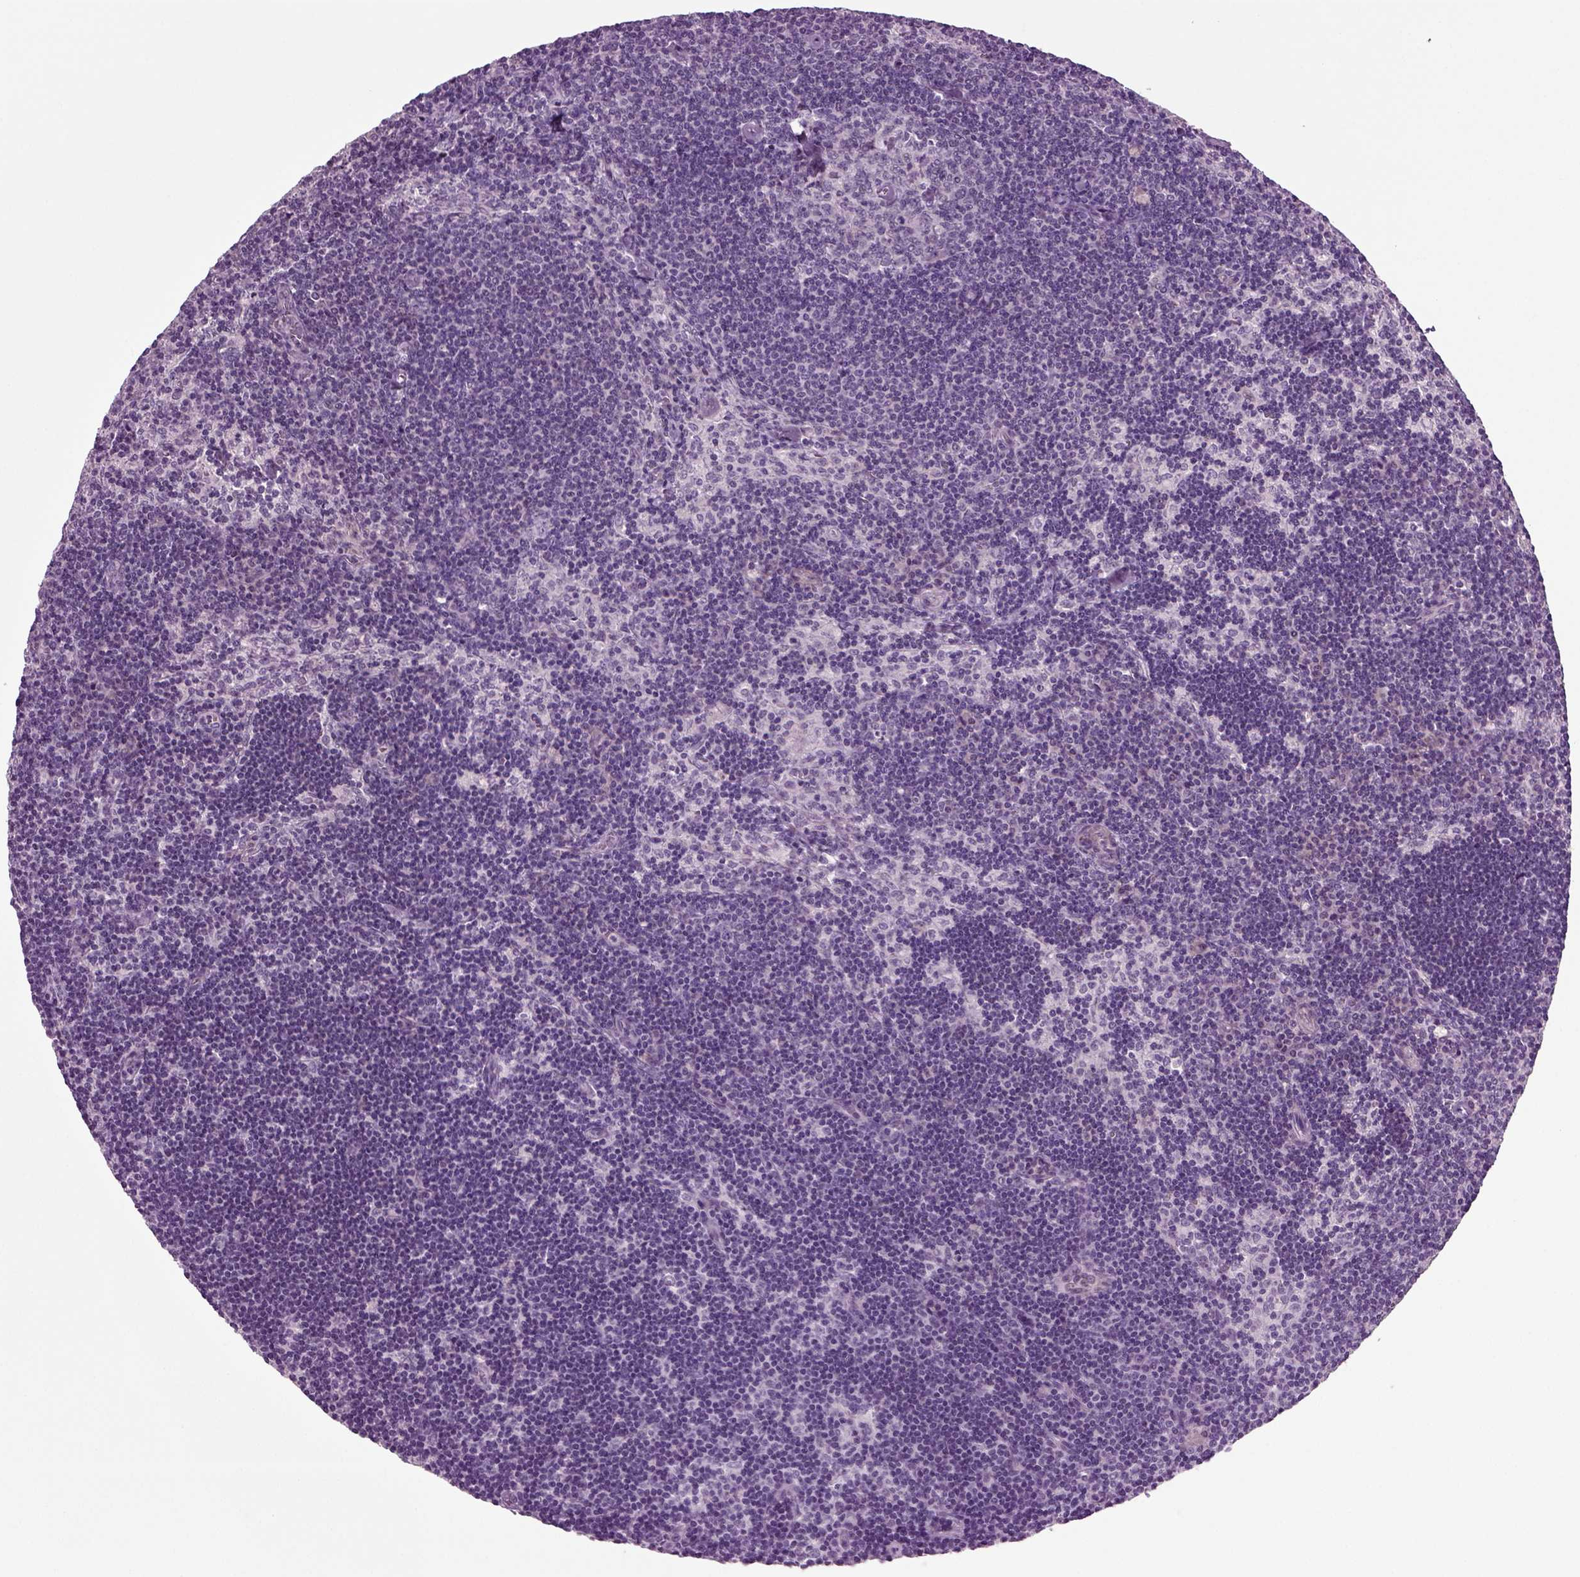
{"staining": {"intensity": "negative", "quantity": "none", "location": "none"}, "tissue": "lymph node", "cell_type": "Germinal center cells", "image_type": "normal", "snomed": [{"axis": "morphology", "description": "Normal tissue, NOS"}, {"axis": "topography", "description": "Lymph node"}], "caption": "Histopathology image shows no protein expression in germinal center cells of unremarkable lymph node. (DAB (3,3'-diaminobenzidine) IHC with hematoxylin counter stain).", "gene": "COL9A2", "patient": {"sex": "female", "age": 34}}